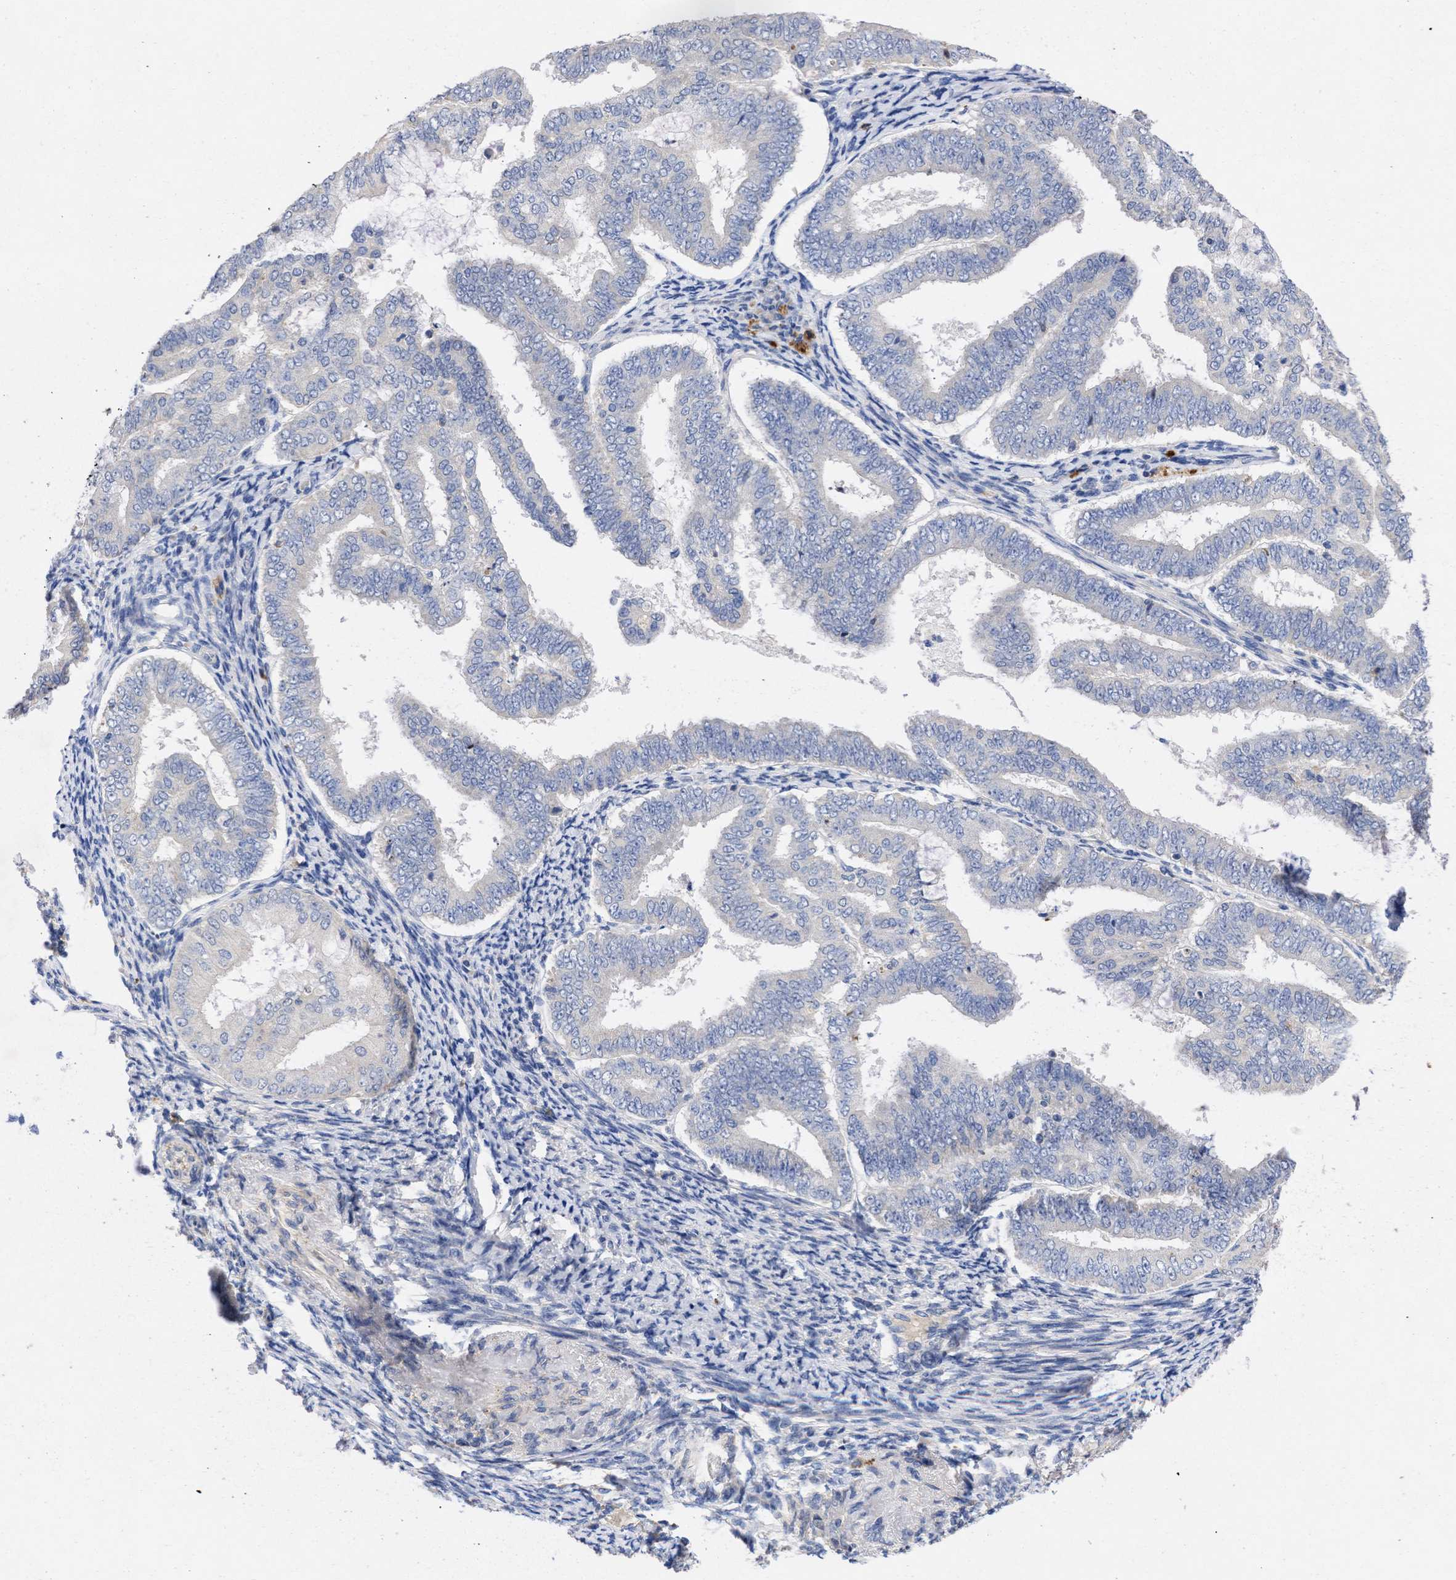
{"staining": {"intensity": "negative", "quantity": "none", "location": "none"}, "tissue": "endometrial cancer", "cell_type": "Tumor cells", "image_type": "cancer", "snomed": [{"axis": "morphology", "description": "Adenocarcinoma, NOS"}, {"axis": "topography", "description": "Endometrium"}], "caption": "Immunohistochemical staining of endometrial adenocarcinoma demonstrates no significant expression in tumor cells.", "gene": "ARHGEF4", "patient": {"sex": "female", "age": 63}}